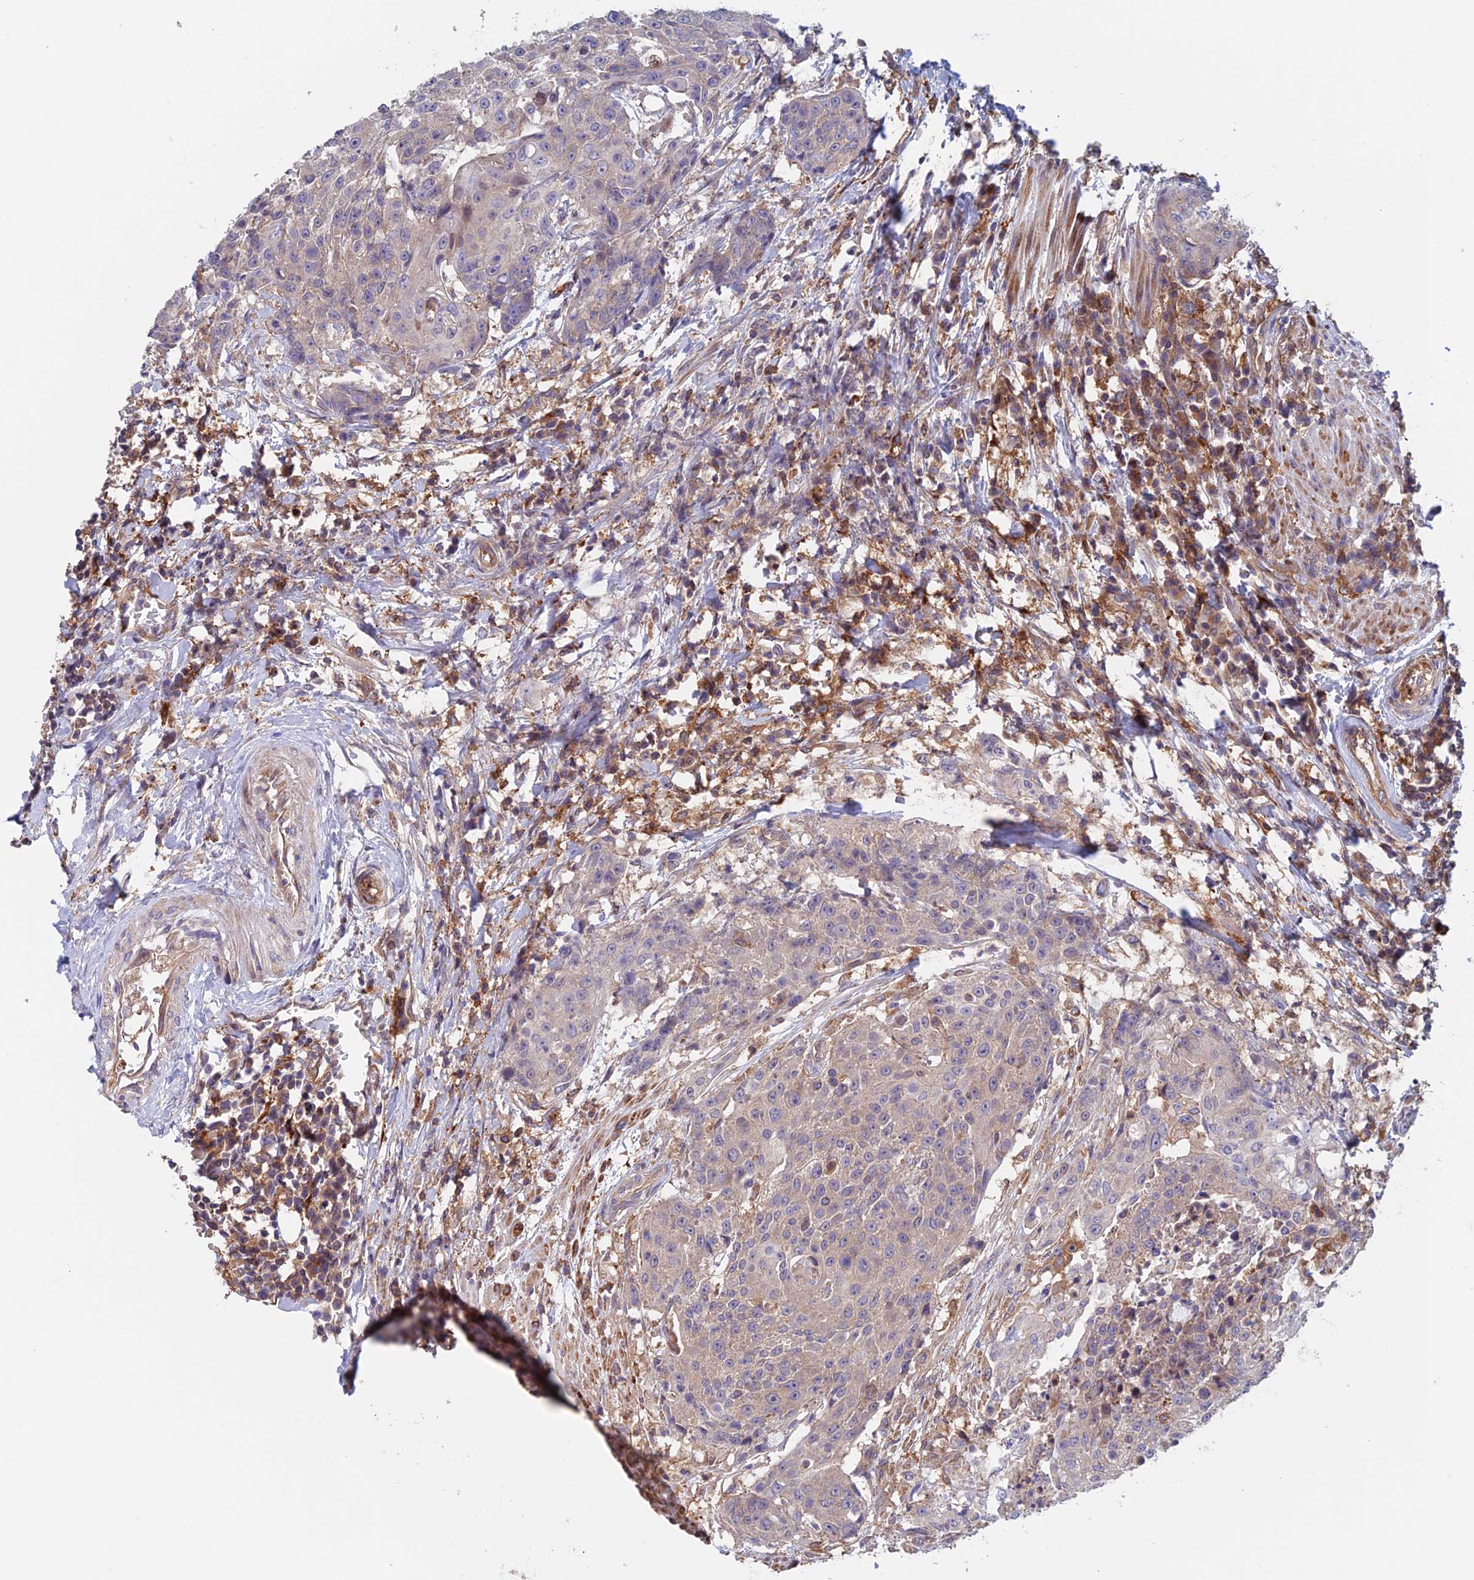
{"staining": {"intensity": "negative", "quantity": "none", "location": "none"}, "tissue": "urothelial cancer", "cell_type": "Tumor cells", "image_type": "cancer", "snomed": [{"axis": "morphology", "description": "Urothelial carcinoma, High grade"}, {"axis": "topography", "description": "Urinary bladder"}], "caption": "Micrograph shows no significant protein staining in tumor cells of urothelial carcinoma (high-grade).", "gene": "NUDT16L1", "patient": {"sex": "female", "age": 63}}